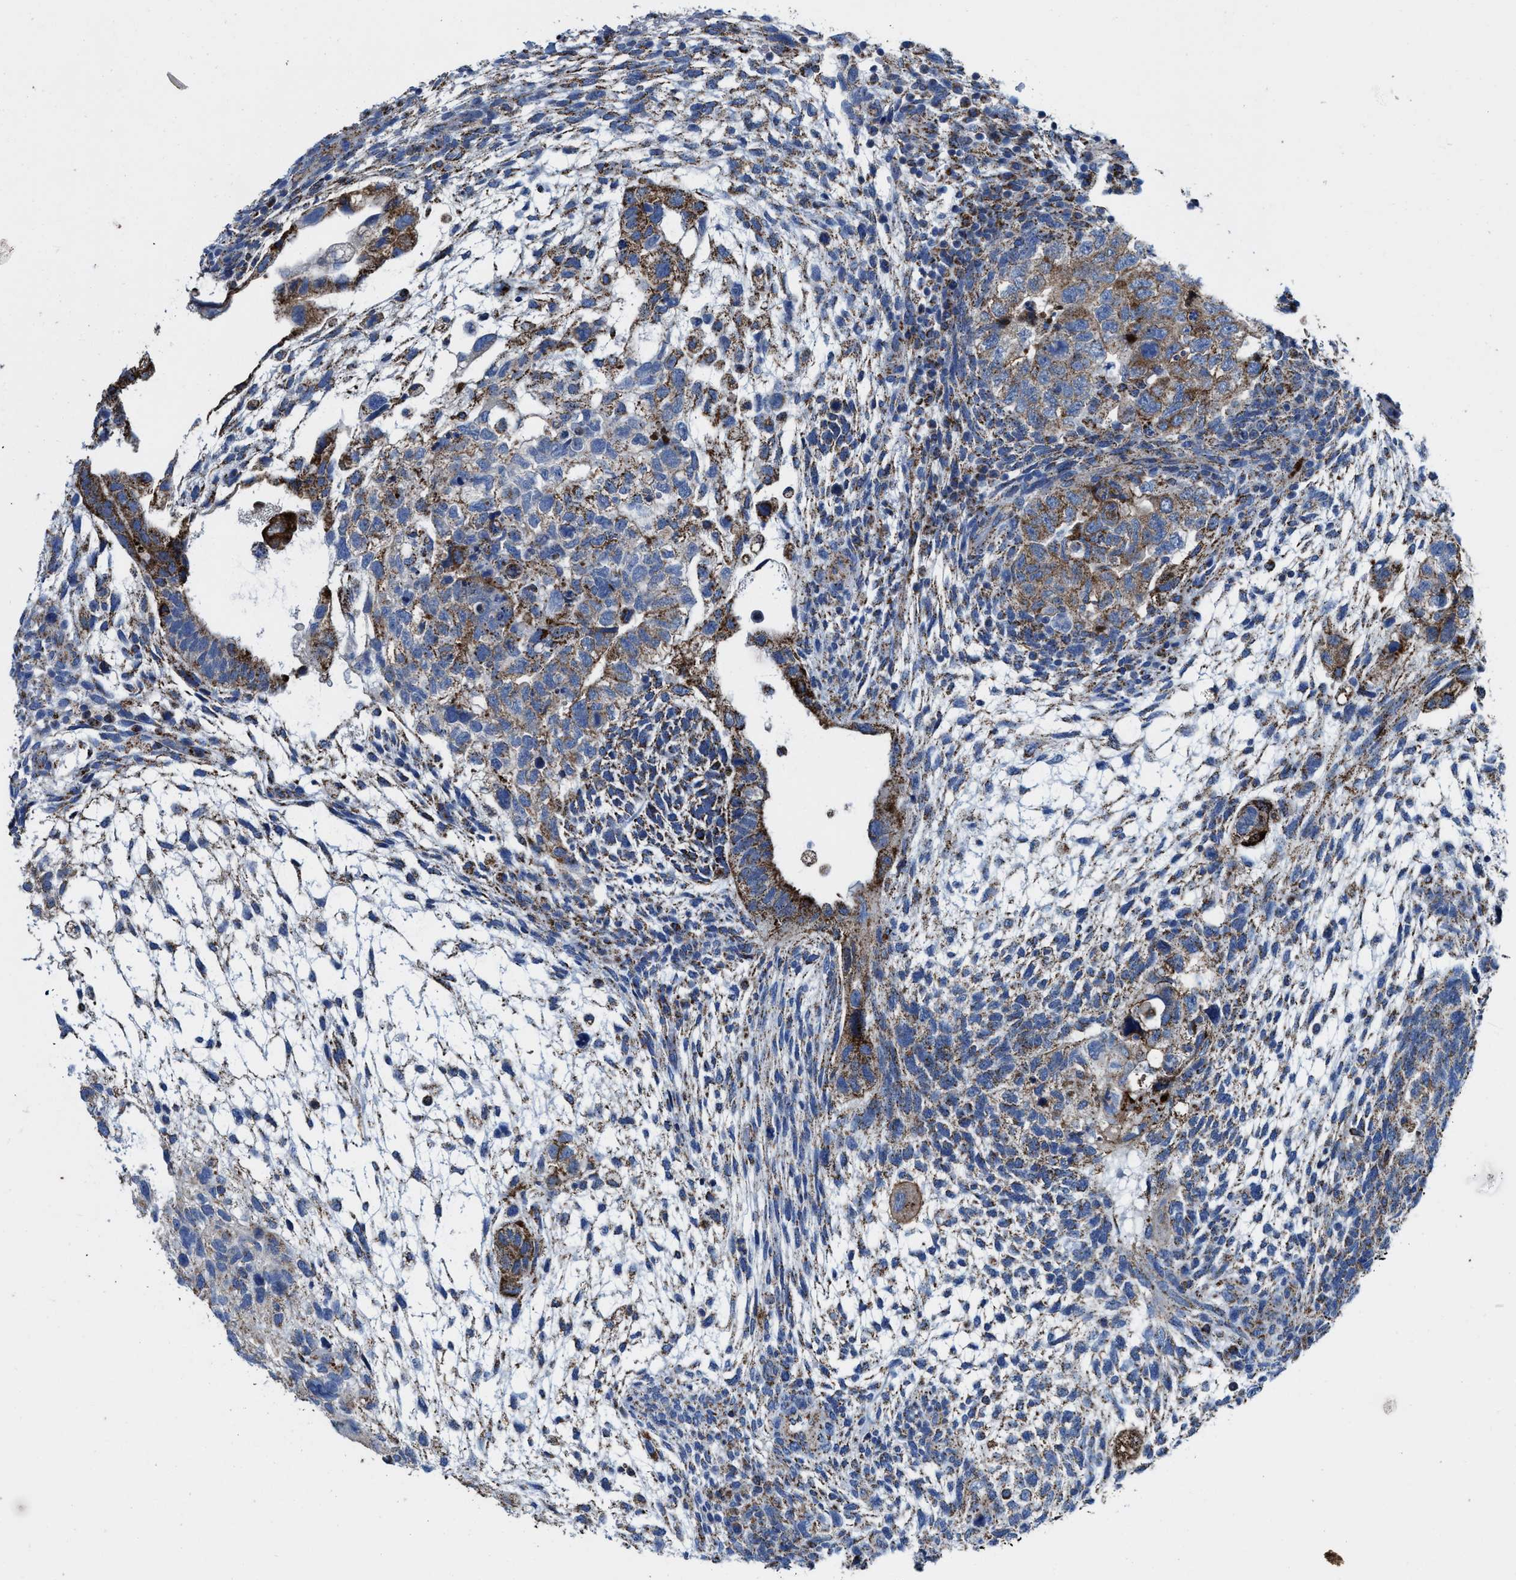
{"staining": {"intensity": "moderate", "quantity": "25%-75%", "location": "cytoplasmic/membranous"}, "tissue": "testis cancer", "cell_type": "Tumor cells", "image_type": "cancer", "snomed": [{"axis": "morphology", "description": "Carcinoma, Embryonal, NOS"}, {"axis": "topography", "description": "Testis"}], "caption": "High-power microscopy captured an immunohistochemistry histopathology image of testis embryonal carcinoma, revealing moderate cytoplasmic/membranous positivity in about 25%-75% of tumor cells.", "gene": "ALDH1B1", "patient": {"sex": "male", "age": 36}}